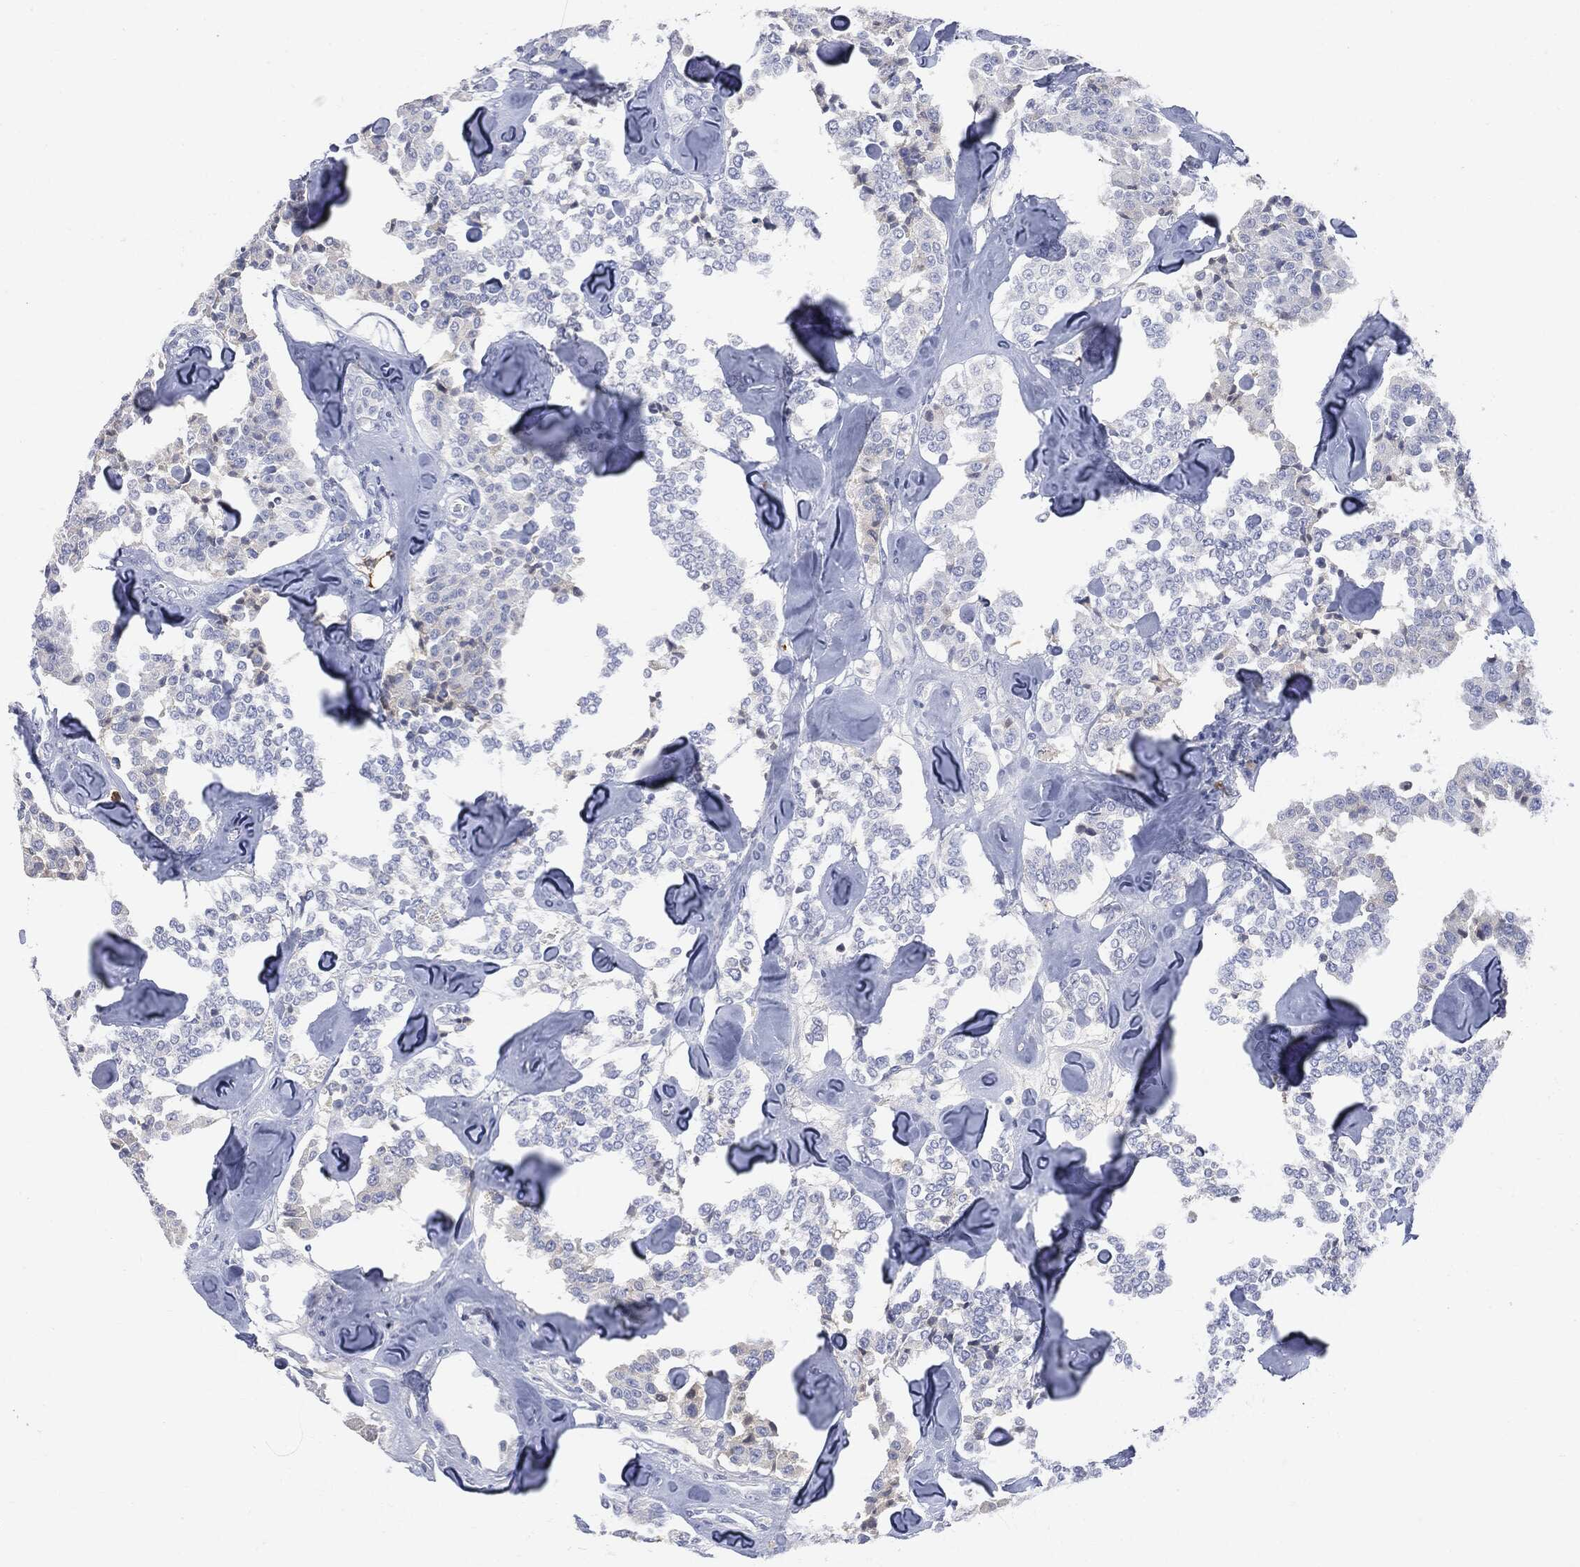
{"staining": {"intensity": "negative", "quantity": "none", "location": "none"}, "tissue": "carcinoid", "cell_type": "Tumor cells", "image_type": "cancer", "snomed": [{"axis": "morphology", "description": "Carcinoid, malignant, NOS"}, {"axis": "topography", "description": "Pancreas"}], "caption": "There is no significant expression in tumor cells of carcinoid (malignant).", "gene": "BTK", "patient": {"sex": "male", "age": 41}}